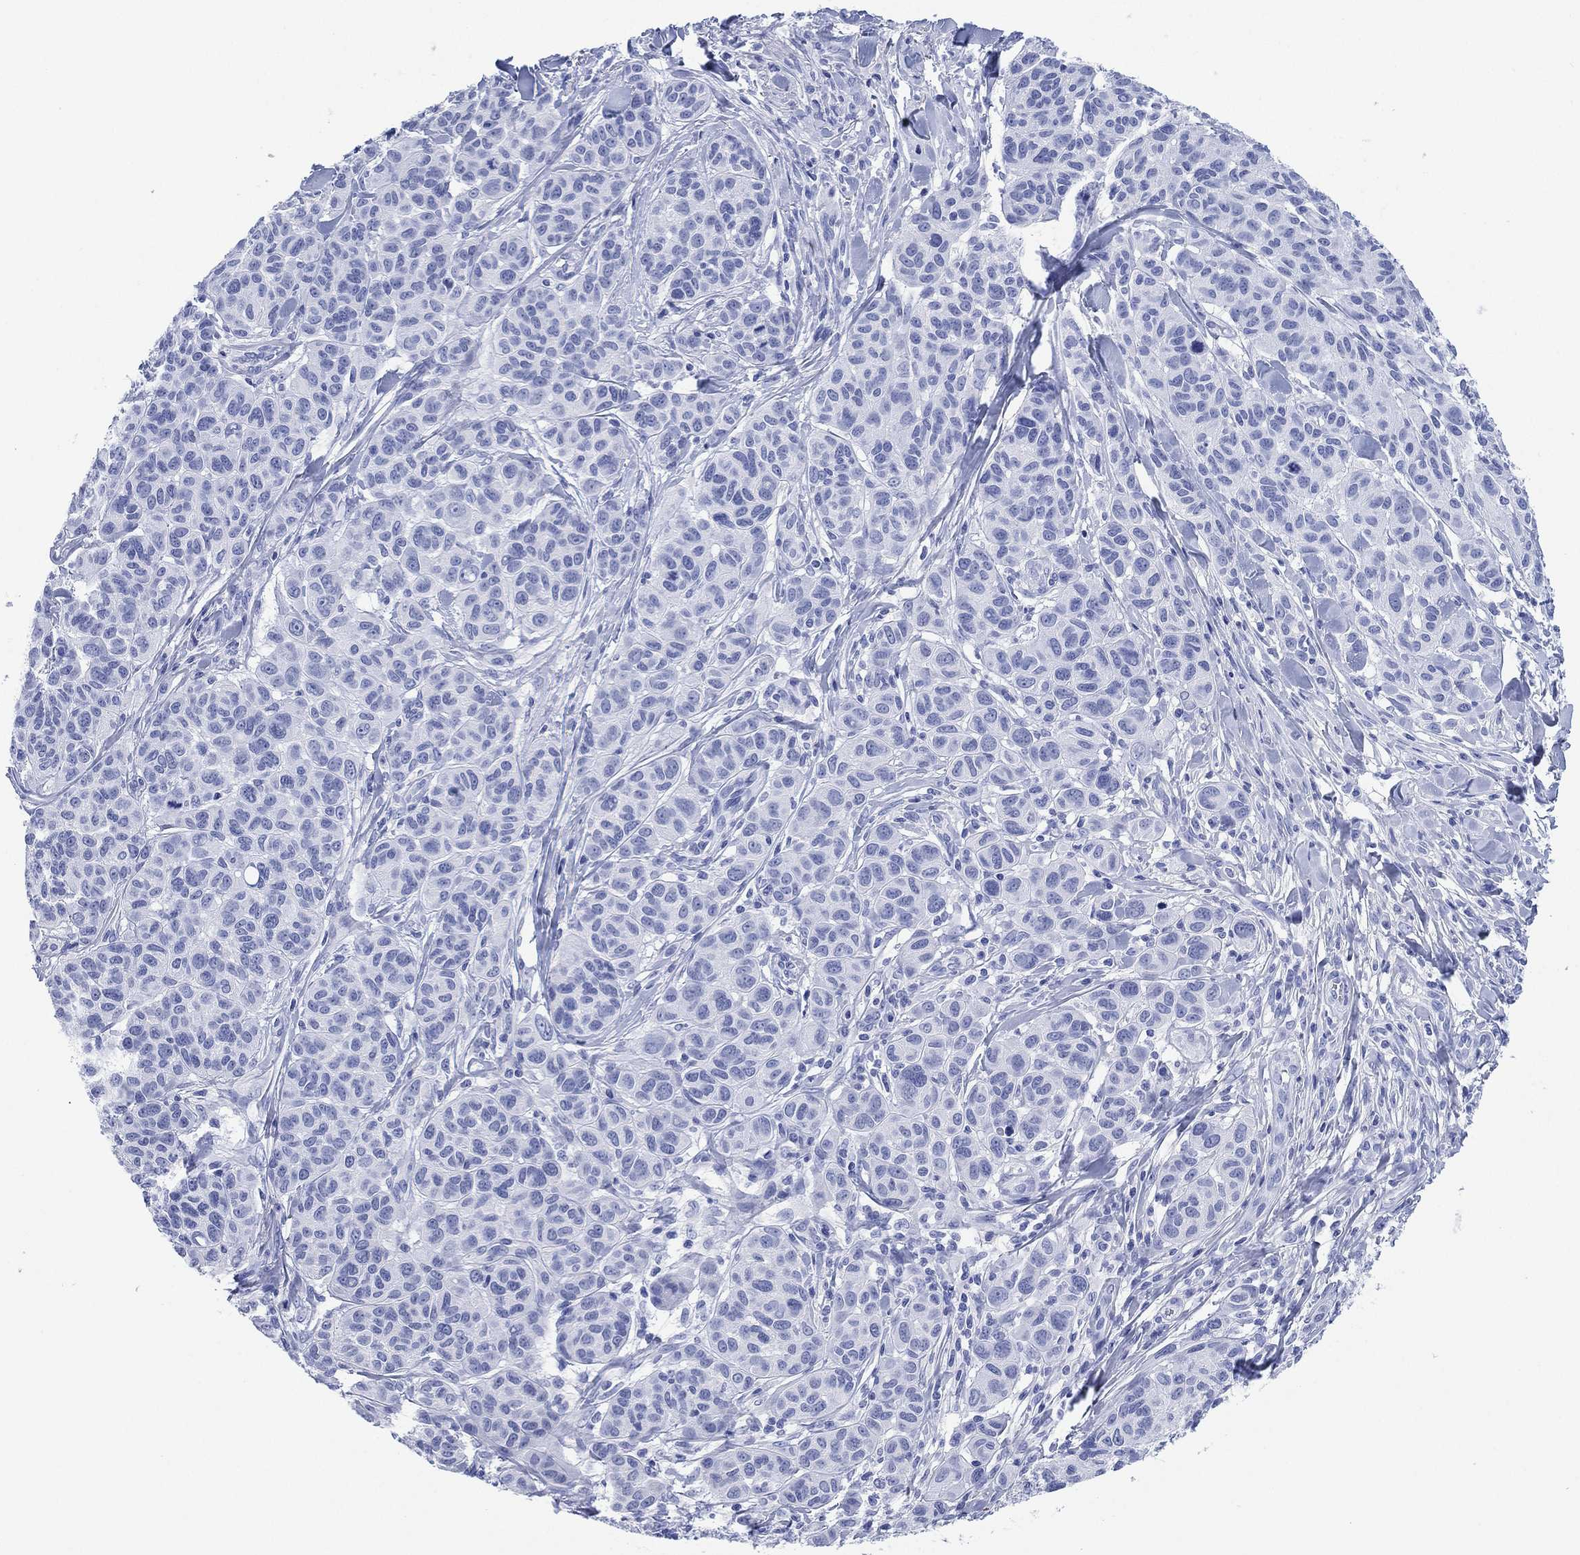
{"staining": {"intensity": "negative", "quantity": "none", "location": "none"}, "tissue": "melanoma", "cell_type": "Tumor cells", "image_type": "cancer", "snomed": [{"axis": "morphology", "description": "Malignant melanoma, NOS"}, {"axis": "topography", "description": "Skin"}], "caption": "Tumor cells show no significant expression in malignant melanoma.", "gene": "SLC9C2", "patient": {"sex": "male", "age": 79}}